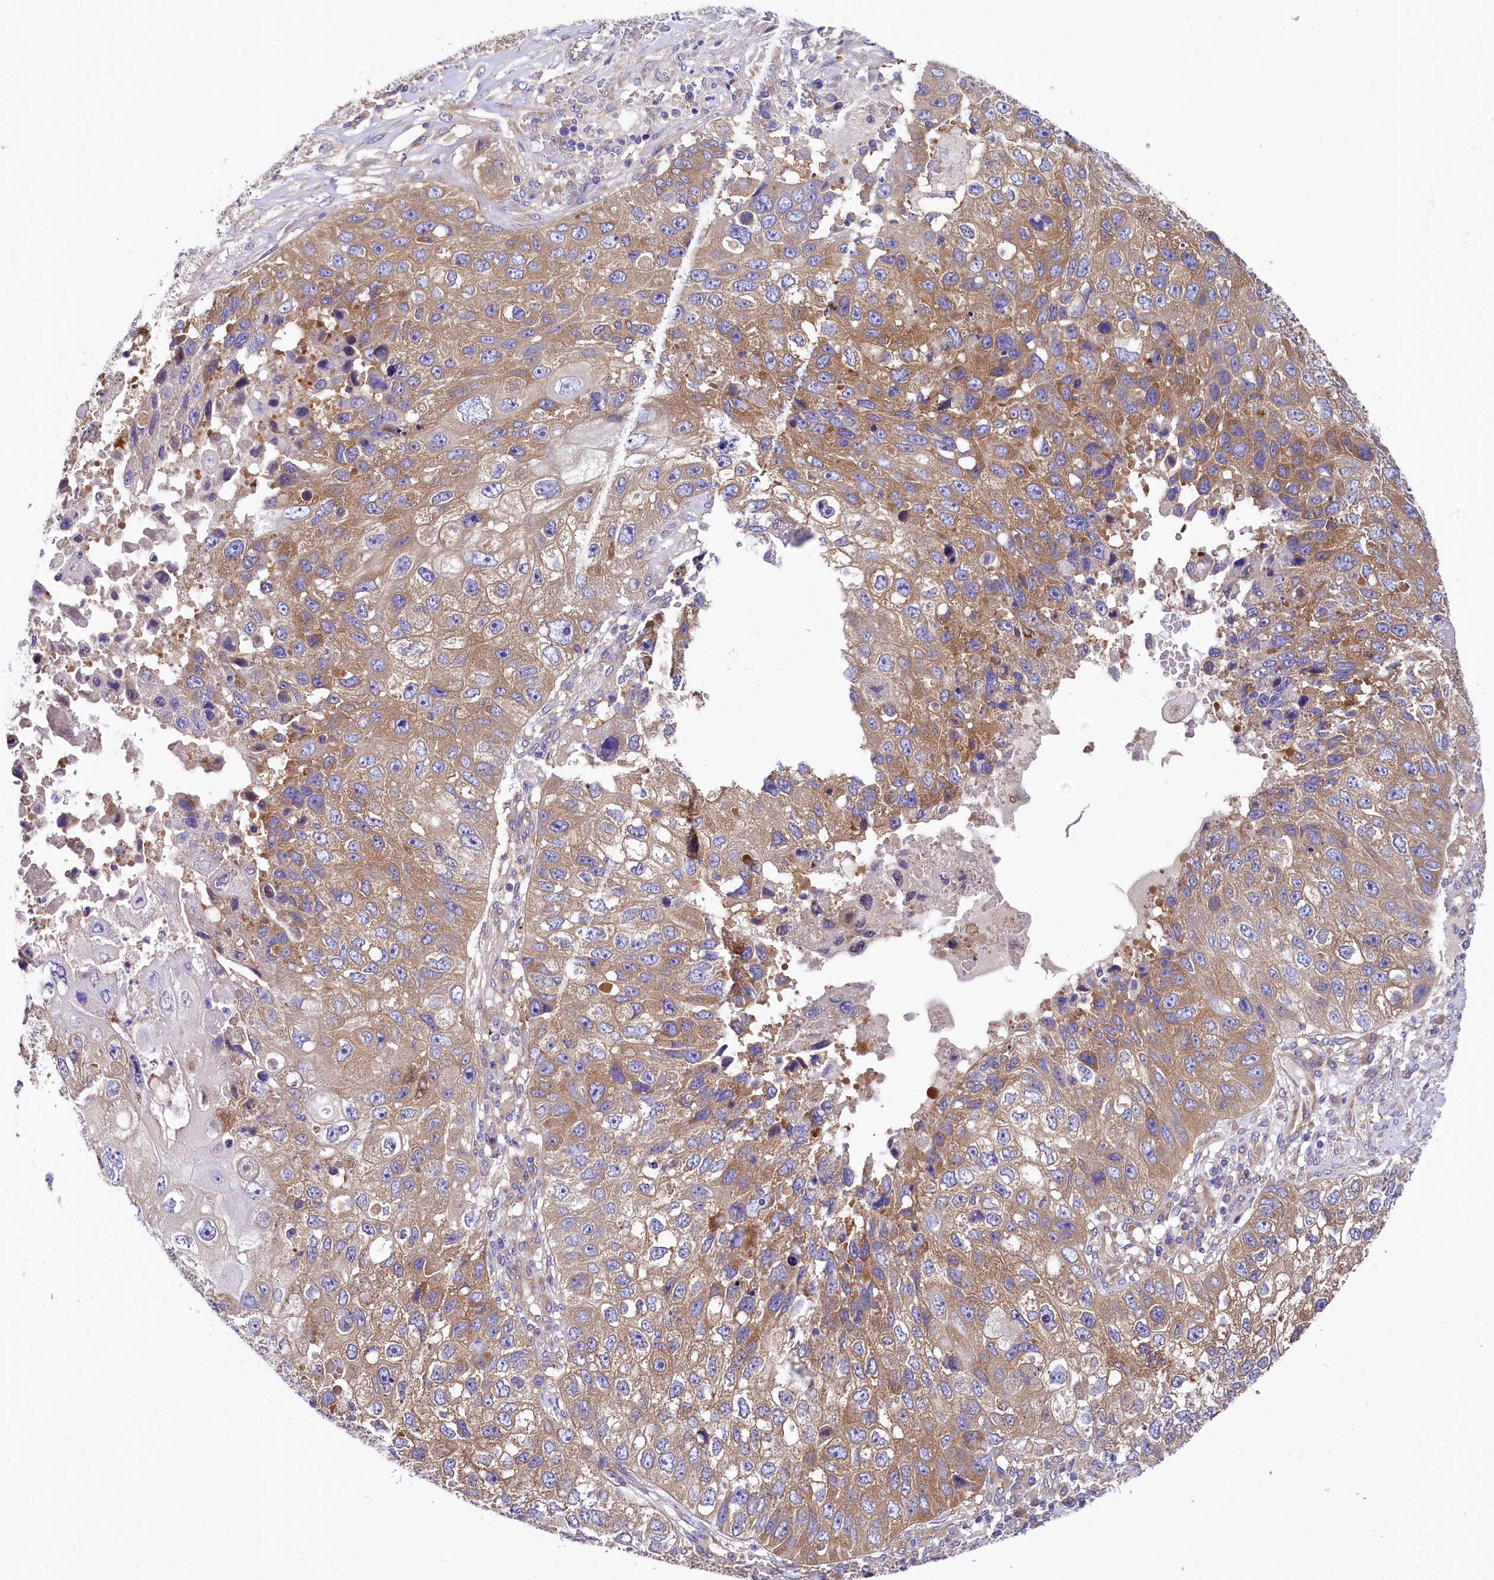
{"staining": {"intensity": "moderate", "quantity": ">75%", "location": "cytoplasmic/membranous"}, "tissue": "lung cancer", "cell_type": "Tumor cells", "image_type": "cancer", "snomed": [{"axis": "morphology", "description": "Squamous cell carcinoma, NOS"}, {"axis": "topography", "description": "Lung"}], "caption": "Immunohistochemical staining of human lung cancer exhibits medium levels of moderate cytoplasmic/membranous protein expression in approximately >75% of tumor cells. (brown staining indicates protein expression, while blue staining denotes nuclei).", "gene": "QARS1", "patient": {"sex": "male", "age": 61}}